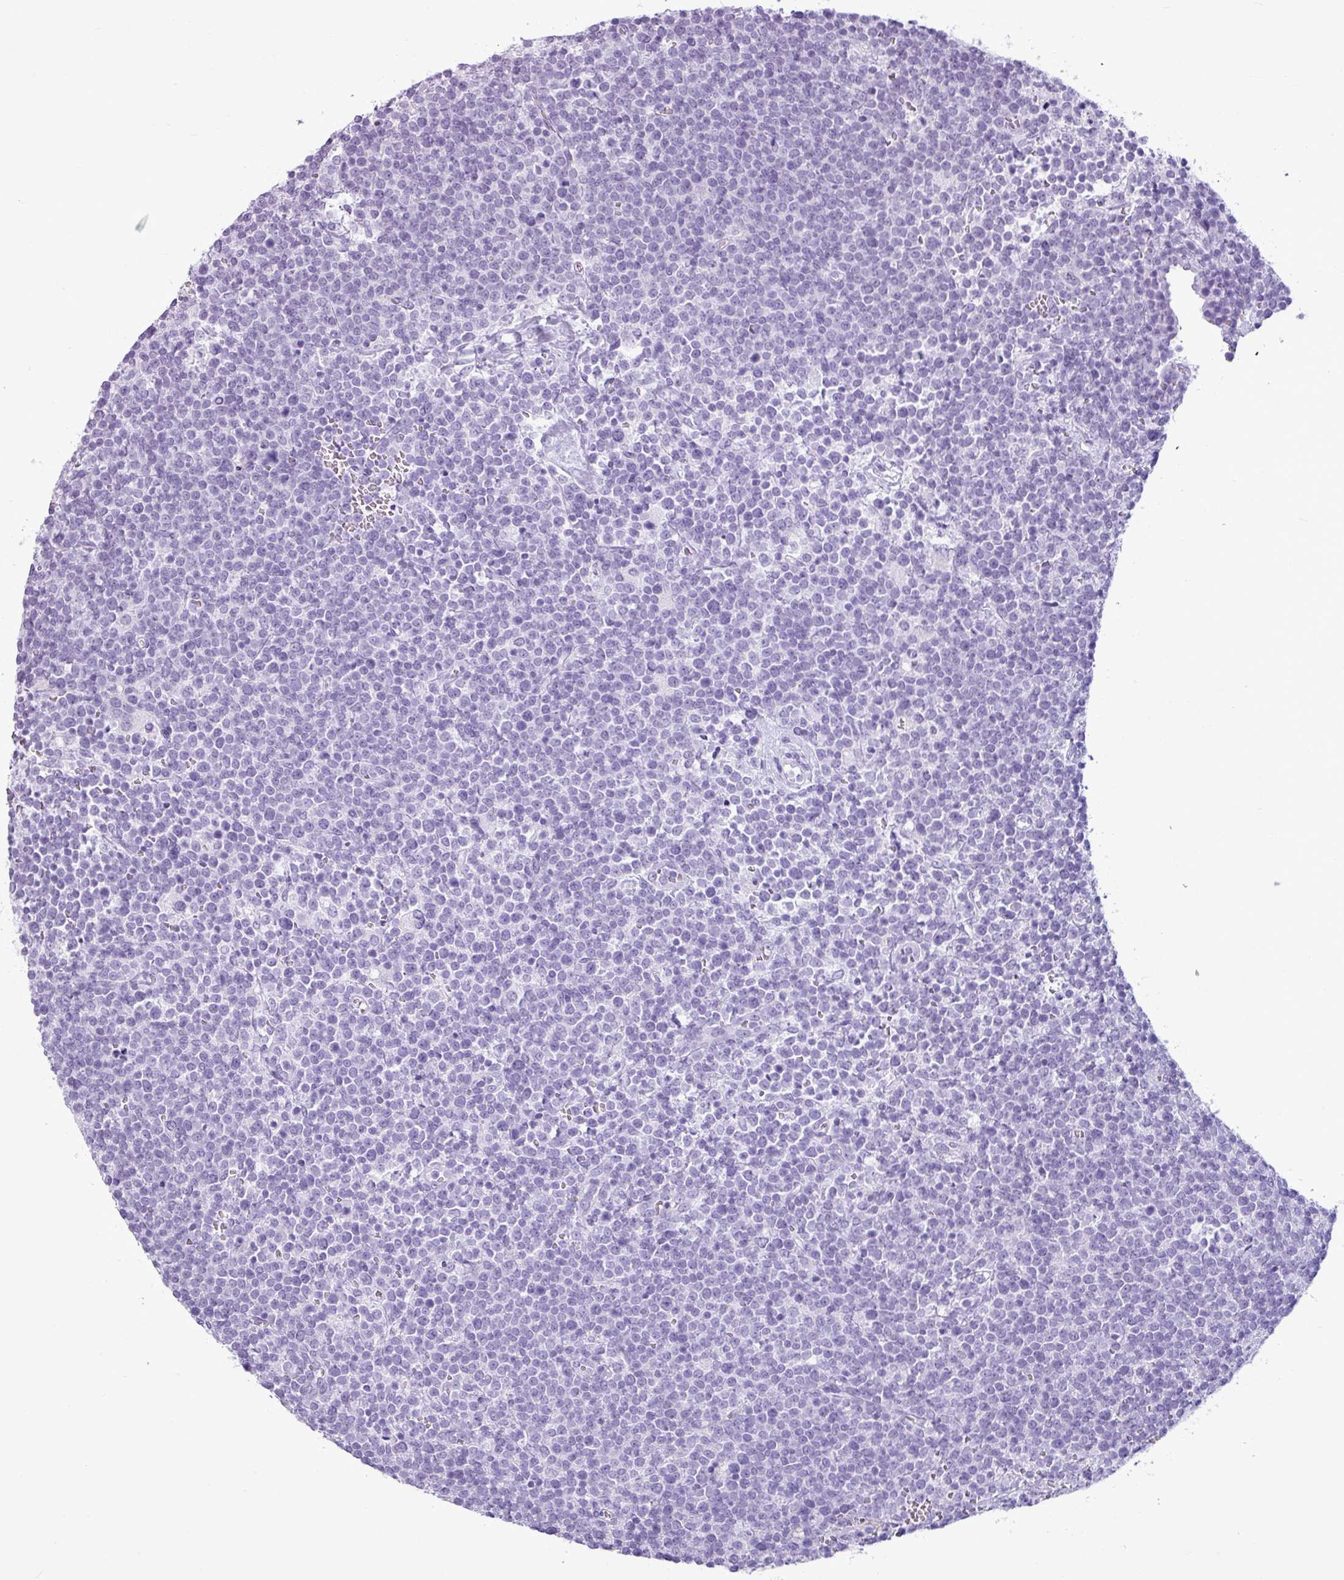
{"staining": {"intensity": "negative", "quantity": "none", "location": "none"}, "tissue": "lymphoma", "cell_type": "Tumor cells", "image_type": "cancer", "snomed": [{"axis": "morphology", "description": "Malignant lymphoma, non-Hodgkin's type, High grade"}, {"axis": "topography", "description": "Lymph node"}], "caption": "Image shows no significant protein positivity in tumor cells of high-grade malignant lymphoma, non-Hodgkin's type.", "gene": "AMY1B", "patient": {"sex": "male", "age": 61}}